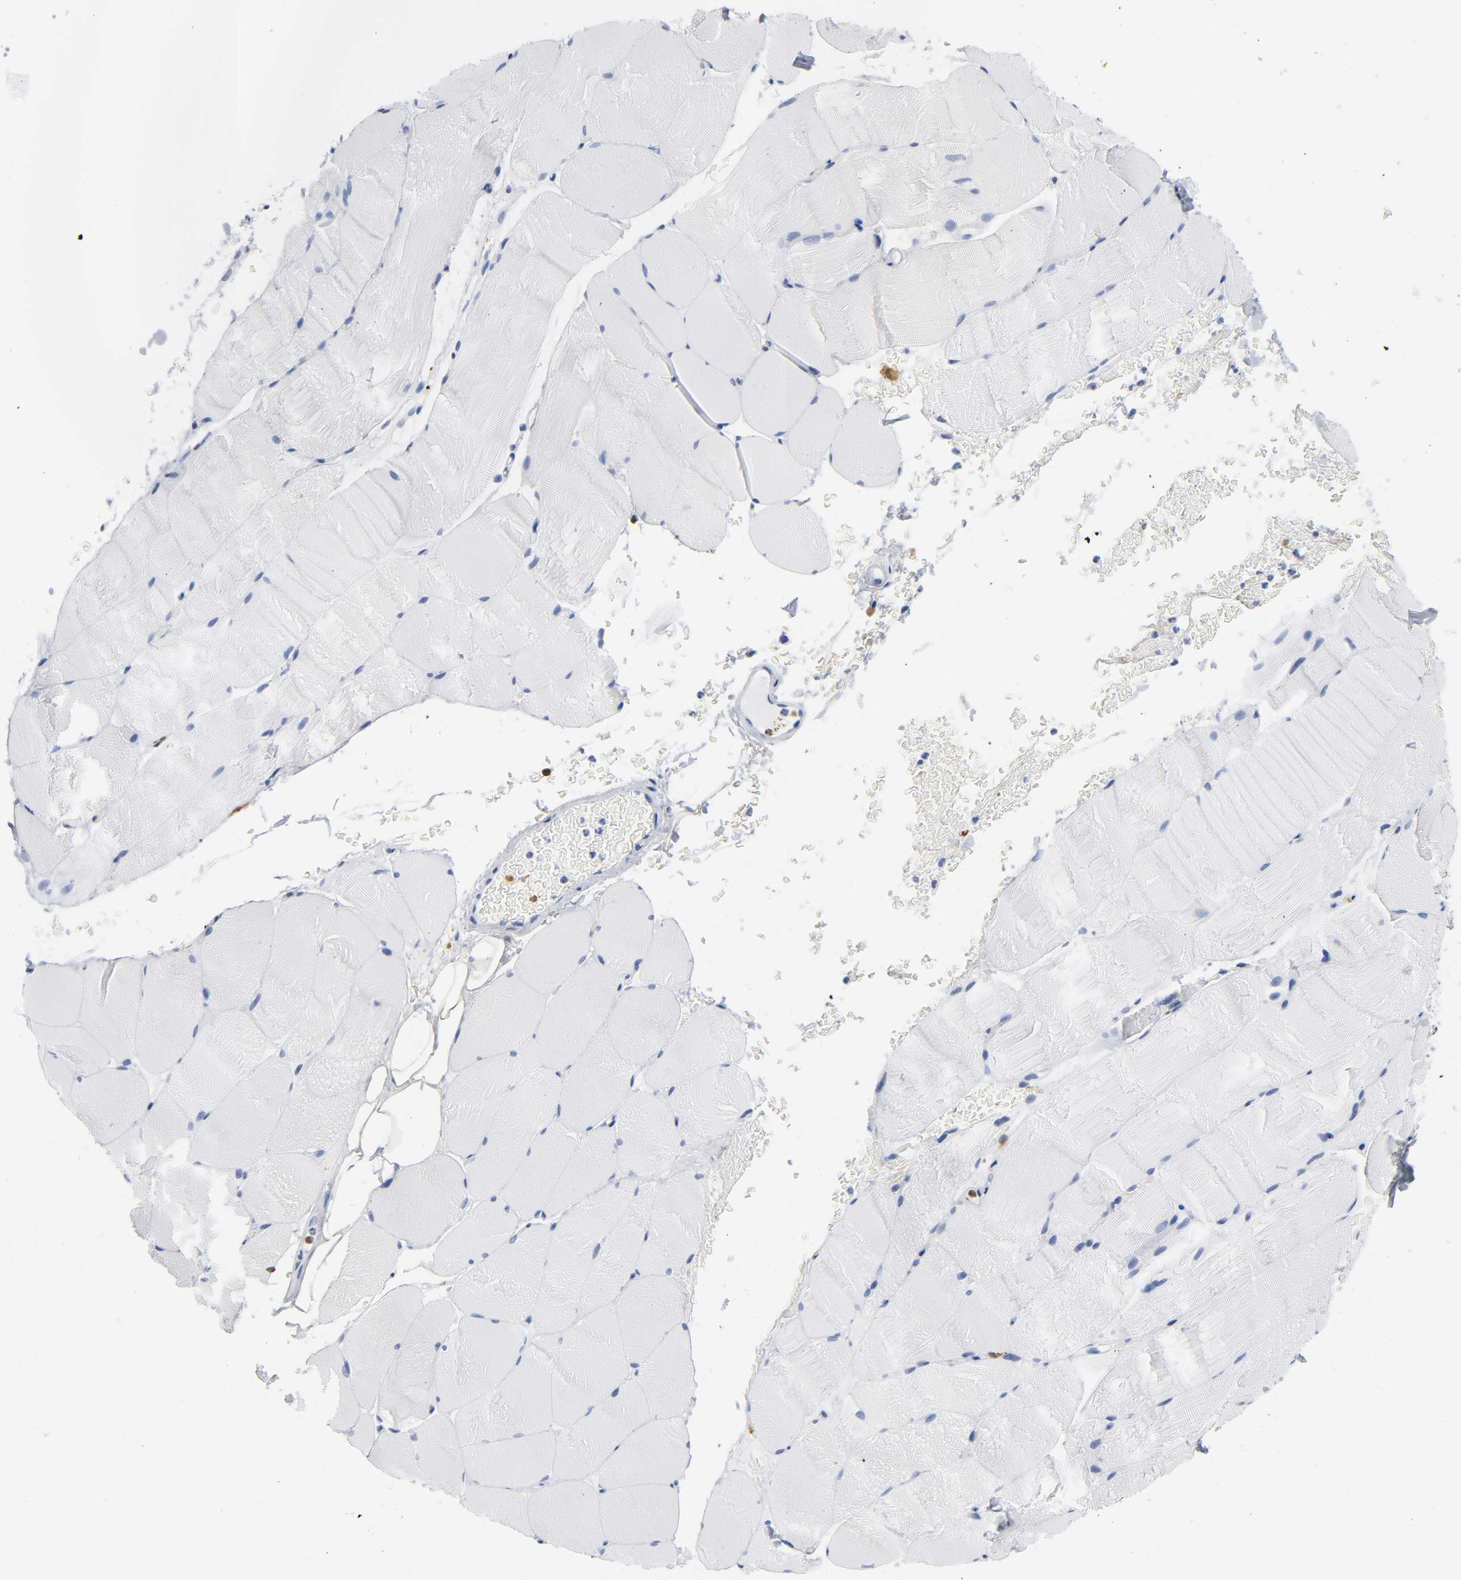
{"staining": {"intensity": "negative", "quantity": "none", "location": "none"}, "tissue": "skeletal muscle", "cell_type": "Myocytes", "image_type": "normal", "snomed": [{"axis": "morphology", "description": "Normal tissue, NOS"}, {"axis": "topography", "description": "Skeletal muscle"}], "caption": "This histopathology image is of normal skeletal muscle stained with immunohistochemistry to label a protein in brown with the nuclei are counter-stained blue. There is no expression in myocytes. The staining is performed using DAB brown chromogen with nuclei counter-stained in using hematoxylin.", "gene": "DOK2", "patient": {"sex": "female", "age": 37}}